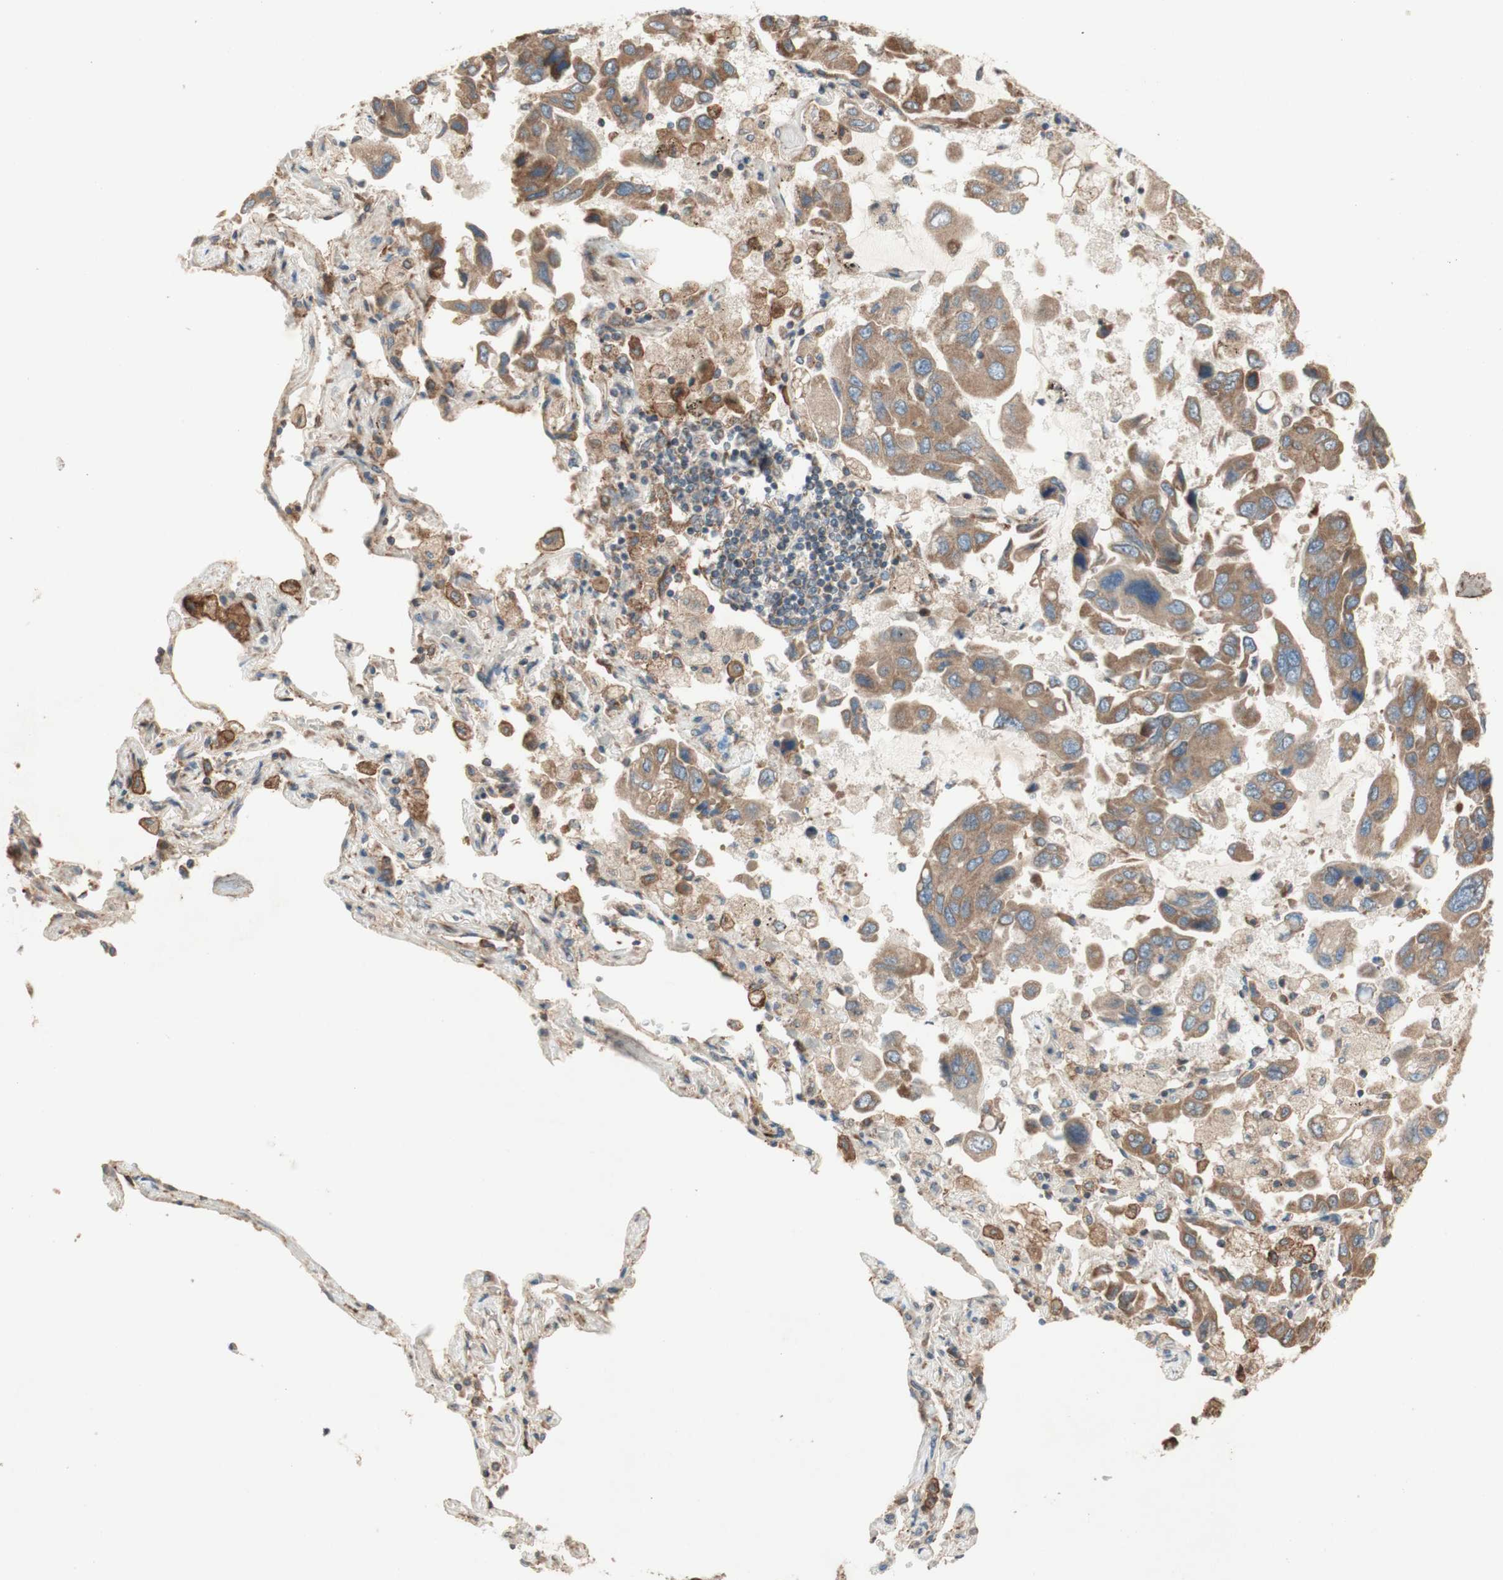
{"staining": {"intensity": "moderate", "quantity": ">75%", "location": "cytoplasmic/membranous"}, "tissue": "lung cancer", "cell_type": "Tumor cells", "image_type": "cancer", "snomed": [{"axis": "morphology", "description": "Adenocarcinoma, NOS"}, {"axis": "topography", "description": "Lung"}], "caption": "Immunohistochemistry histopathology image of human lung cancer stained for a protein (brown), which exhibits medium levels of moderate cytoplasmic/membranous positivity in about >75% of tumor cells.", "gene": "SOCS2", "patient": {"sex": "male", "age": 64}}